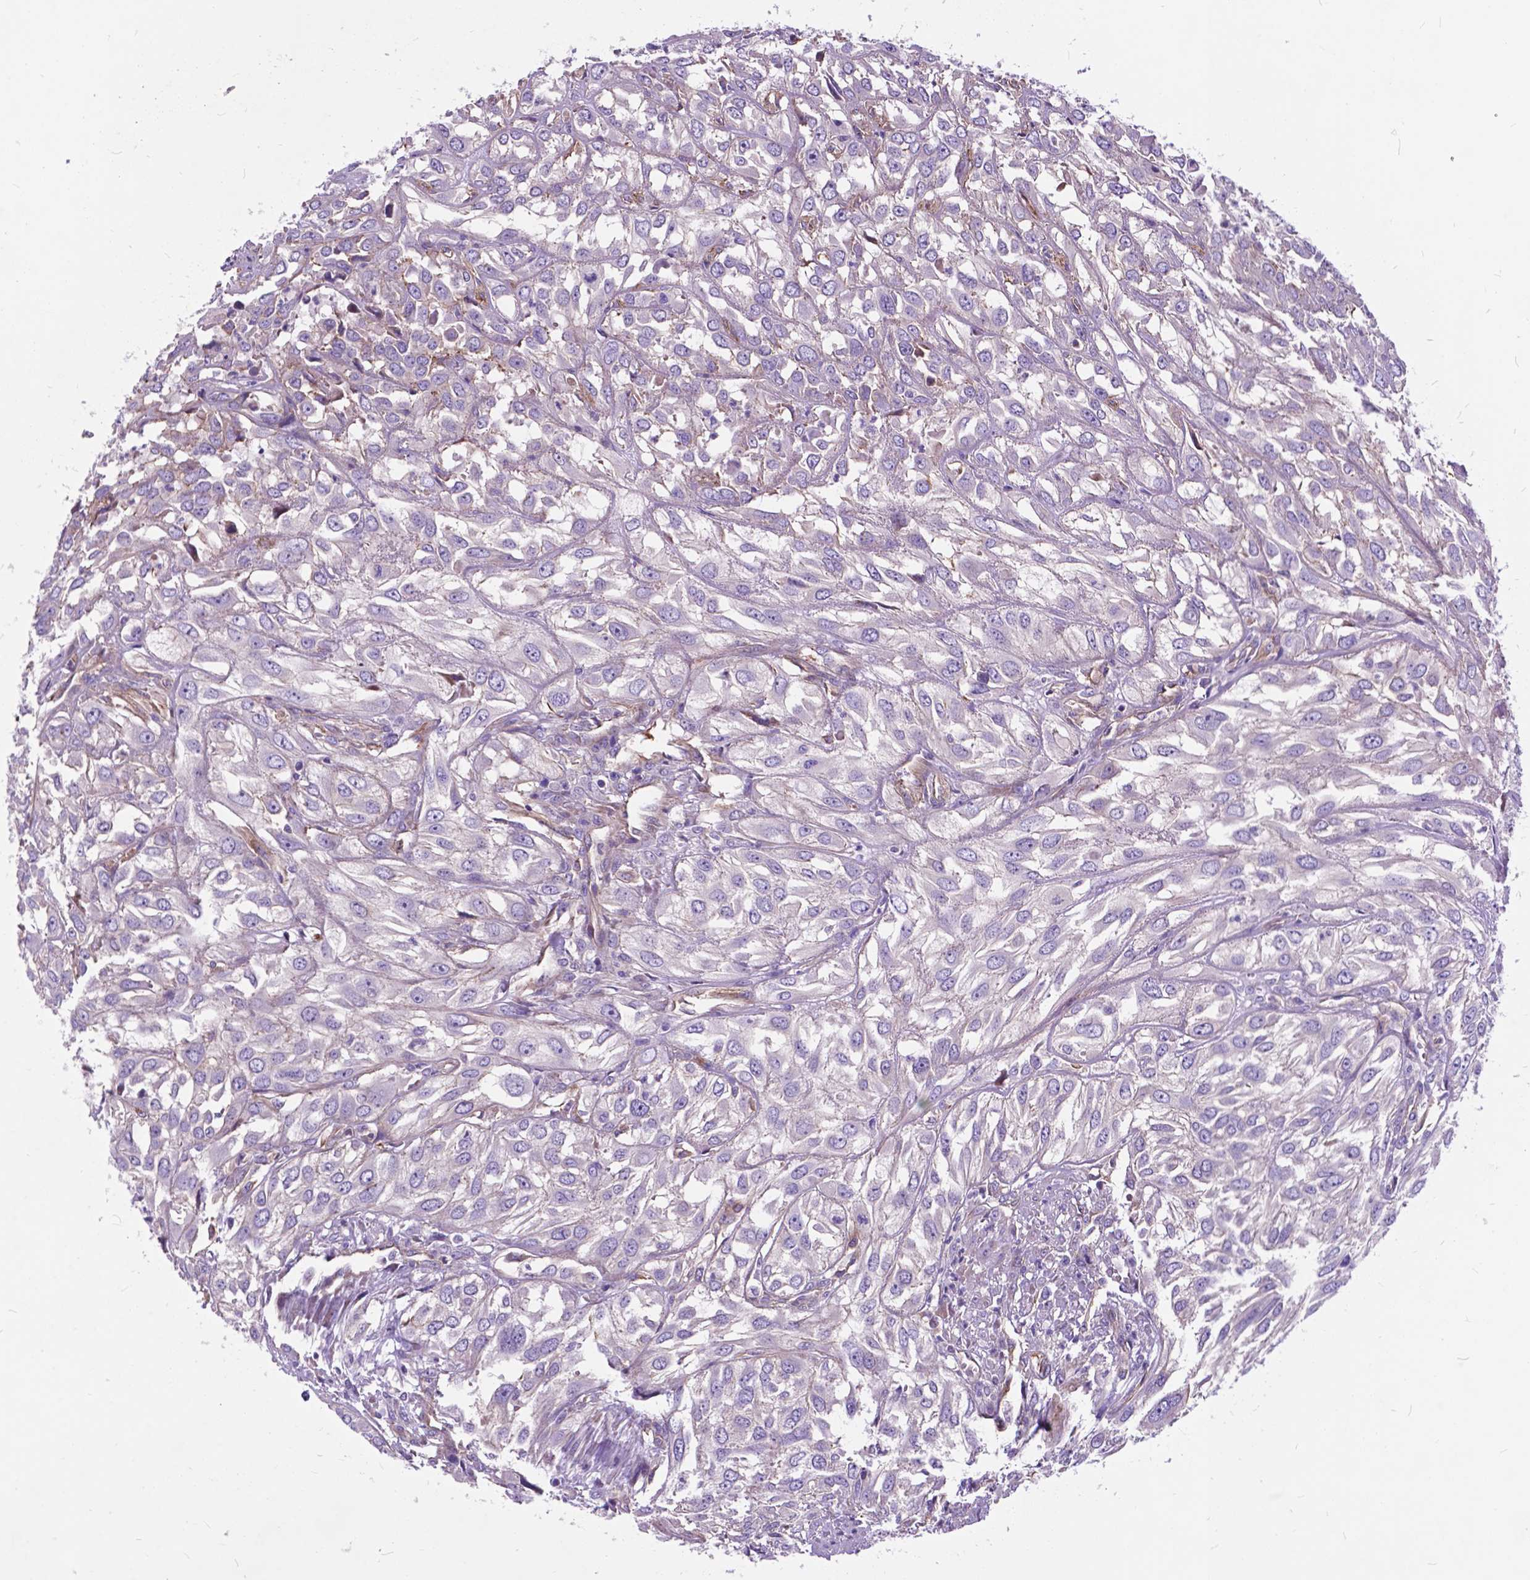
{"staining": {"intensity": "negative", "quantity": "none", "location": "none"}, "tissue": "urothelial cancer", "cell_type": "Tumor cells", "image_type": "cancer", "snomed": [{"axis": "morphology", "description": "Urothelial carcinoma, High grade"}, {"axis": "topography", "description": "Urinary bladder"}], "caption": "This is an immunohistochemistry image of human urothelial cancer. There is no staining in tumor cells.", "gene": "FLT4", "patient": {"sex": "male", "age": 67}}